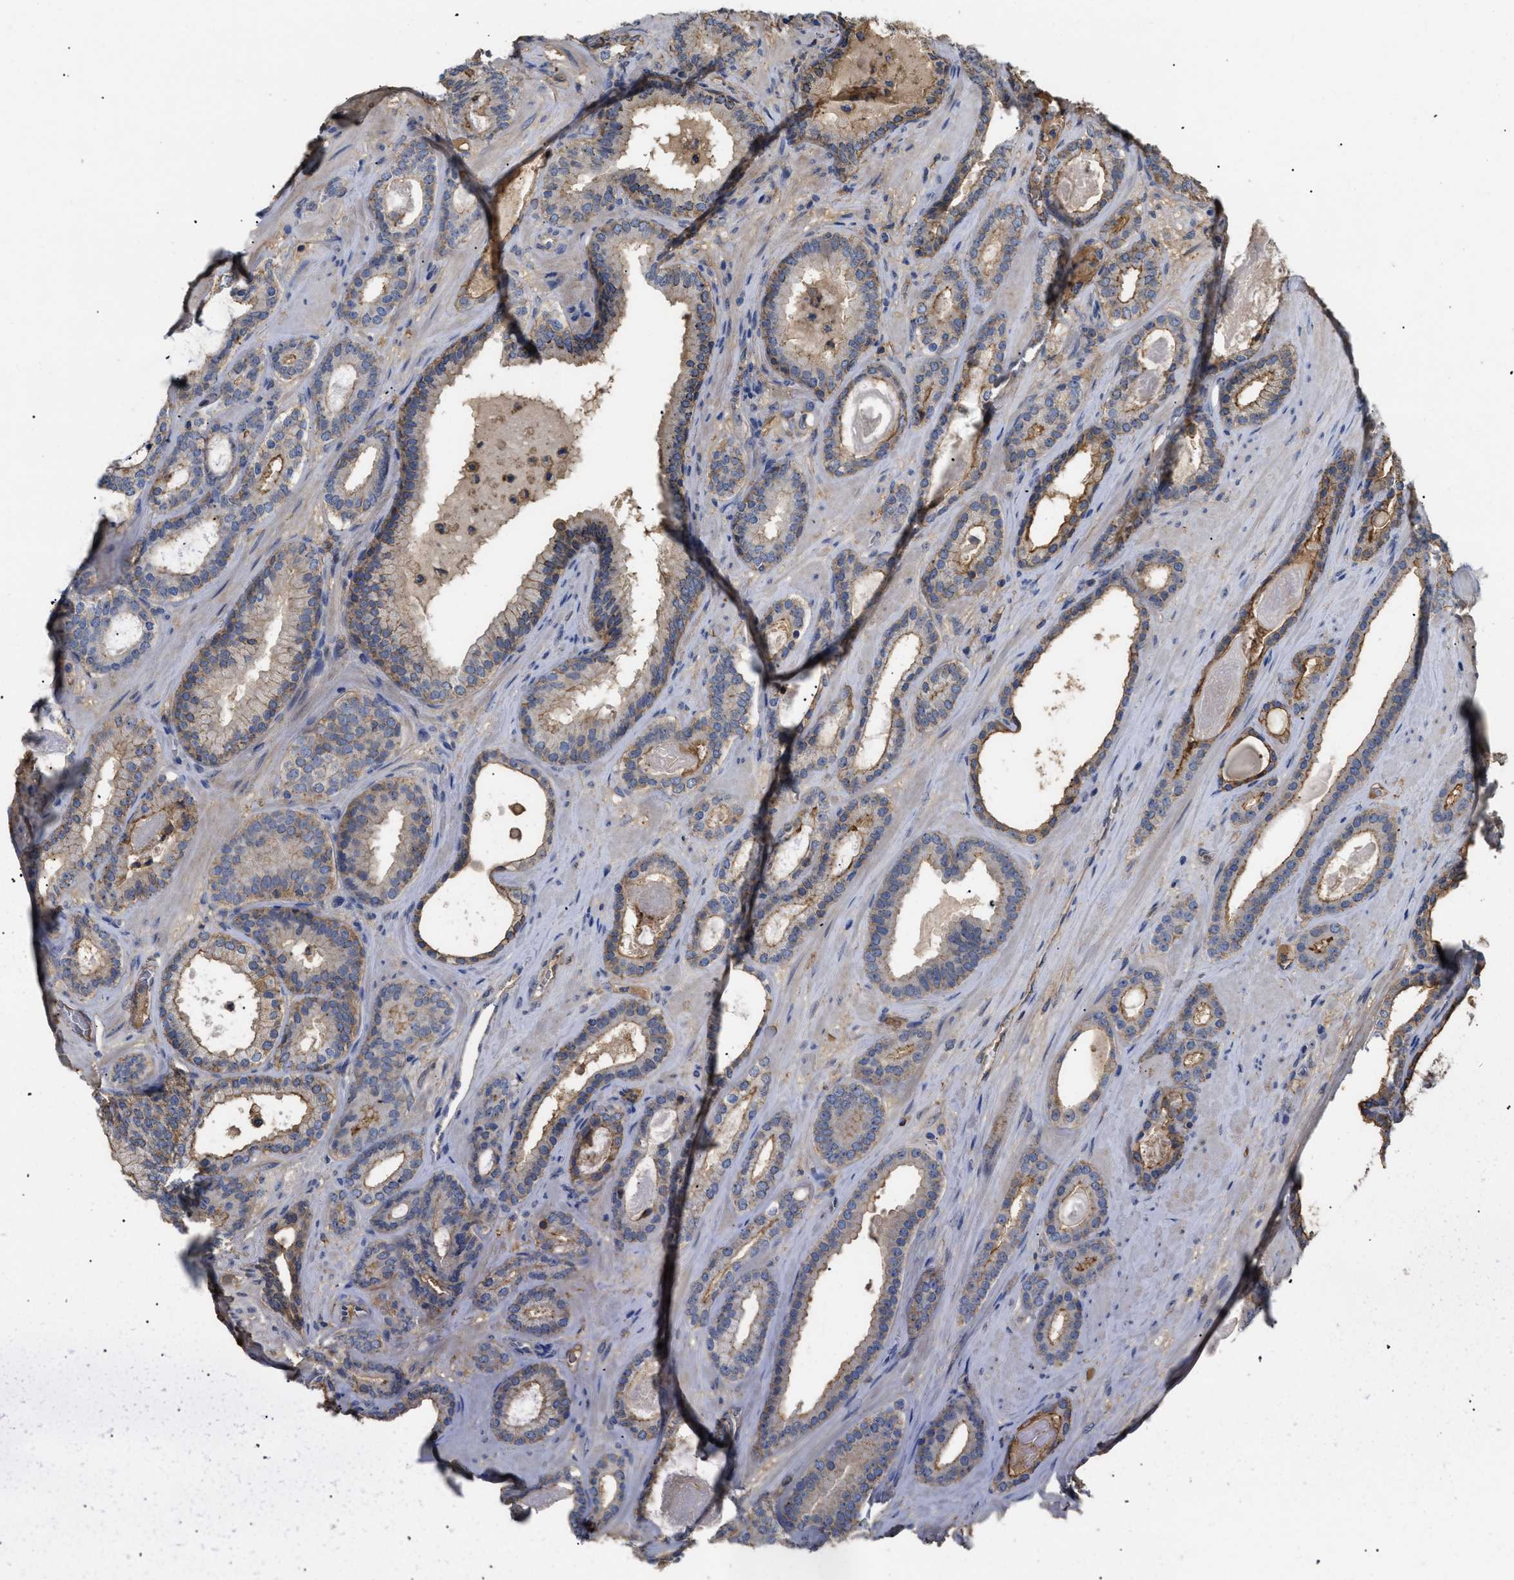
{"staining": {"intensity": "moderate", "quantity": "25%-75%", "location": "cytoplasmic/membranous"}, "tissue": "prostate cancer", "cell_type": "Tumor cells", "image_type": "cancer", "snomed": [{"axis": "morphology", "description": "Adenocarcinoma, High grade"}, {"axis": "topography", "description": "Prostate"}], "caption": "High-power microscopy captured an immunohistochemistry micrograph of prostate adenocarcinoma (high-grade), revealing moderate cytoplasmic/membranous positivity in about 25%-75% of tumor cells.", "gene": "ANXA4", "patient": {"sex": "male", "age": 60}}